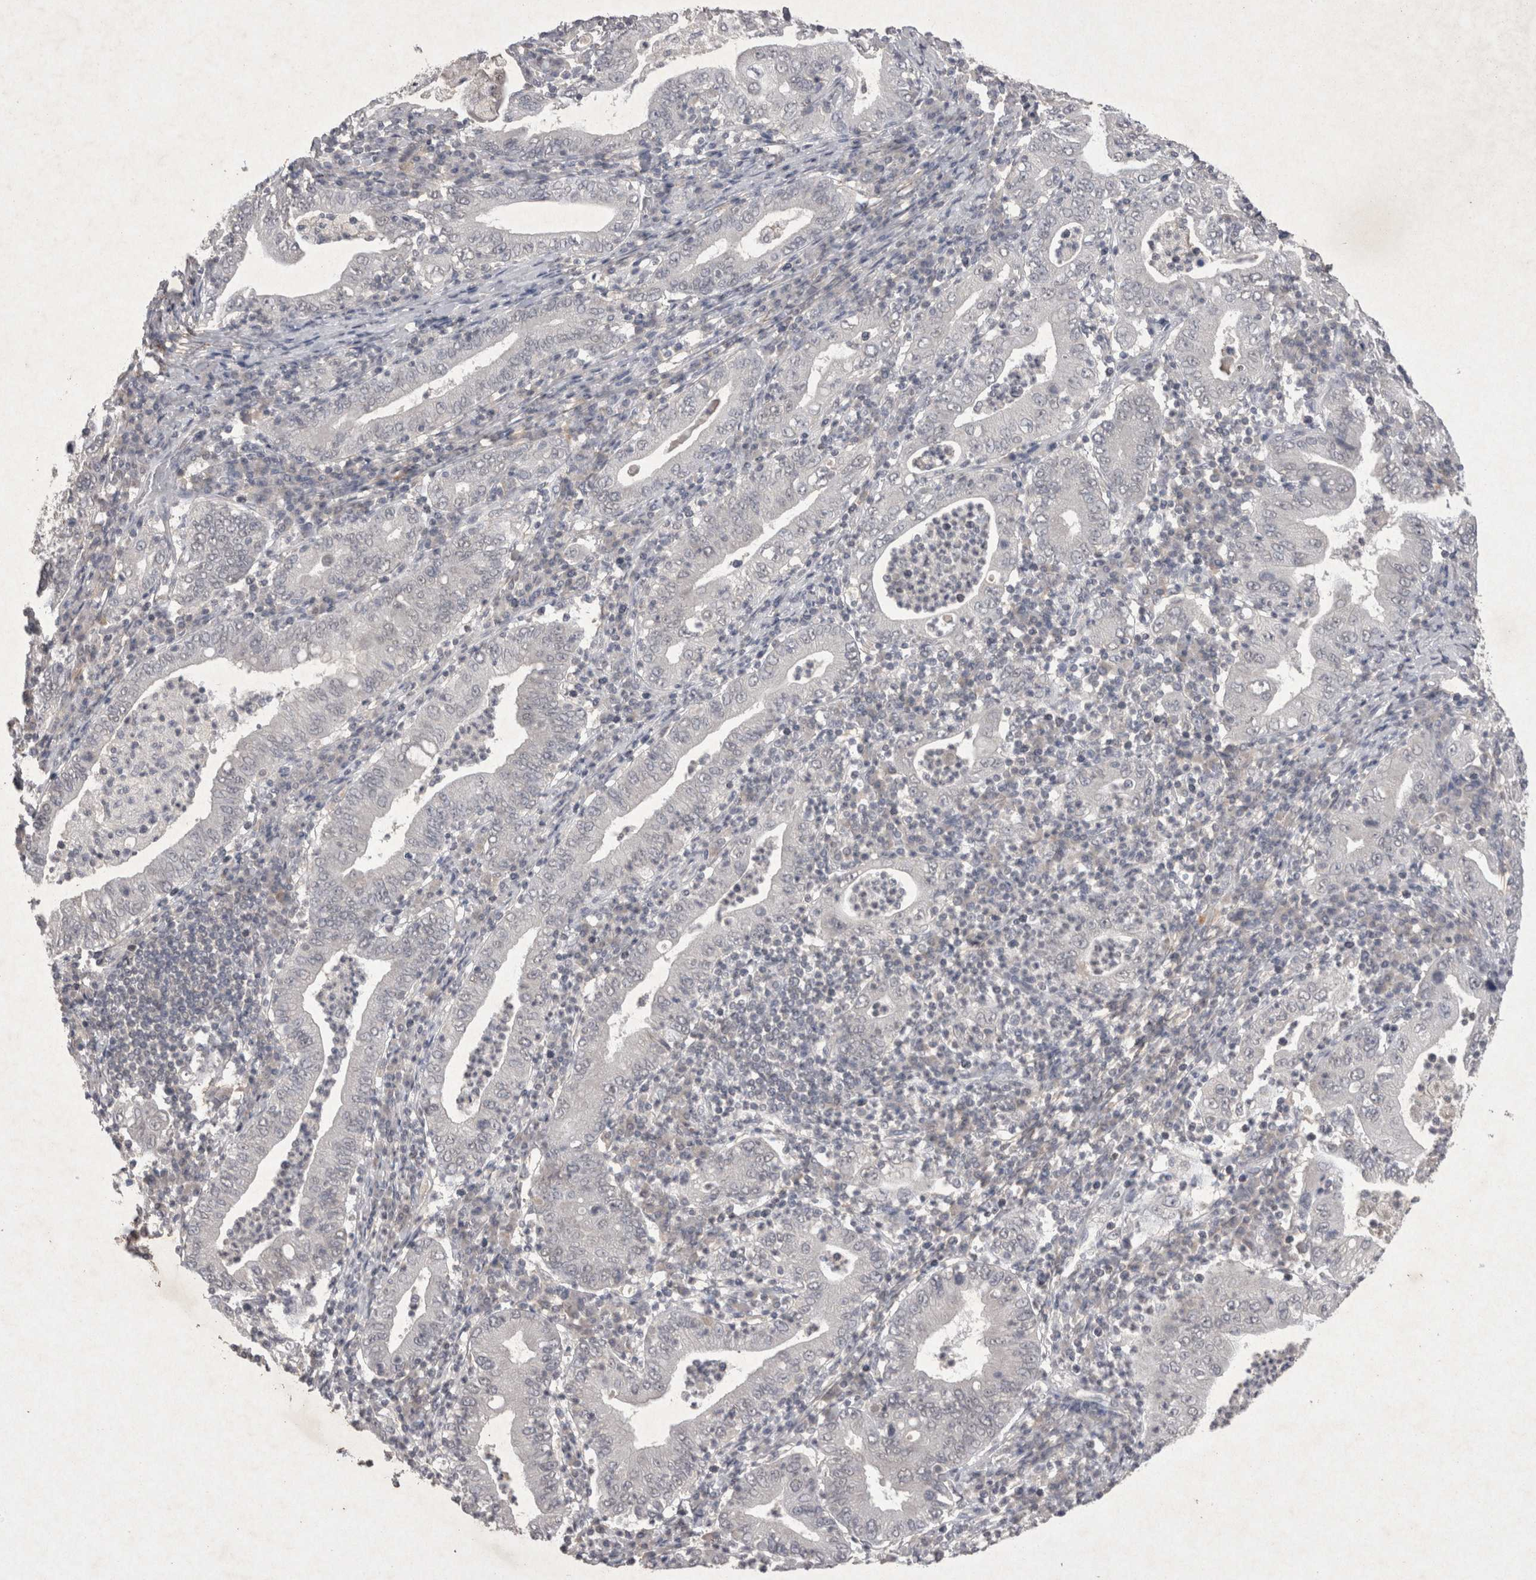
{"staining": {"intensity": "negative", "quantity": "none", "location": "none"}, "tissue": "stomach cancer", "cell_type": "Tumor cells", "image_type": "cancer", "snomed": [{"axis": "morphology", "description": "Normal tissue, NOS"}, {"axis": "morphology", "description": "Adenocarcinoma, NOS"}, {"axis": "topography", "description": "Esophagus"}, {"axis": "topography", "description": "Stomach, upper"}, {"axis": "topography", "description": "Peripheral nerve tissue"}], "caption": "The immunohistochemistry (IHC) photomicrograph has no significant positivity in tumor cells of stomach cancer tissue.", "gene": "LYVE1", "patient": {"sex": "male", "age": 62}}